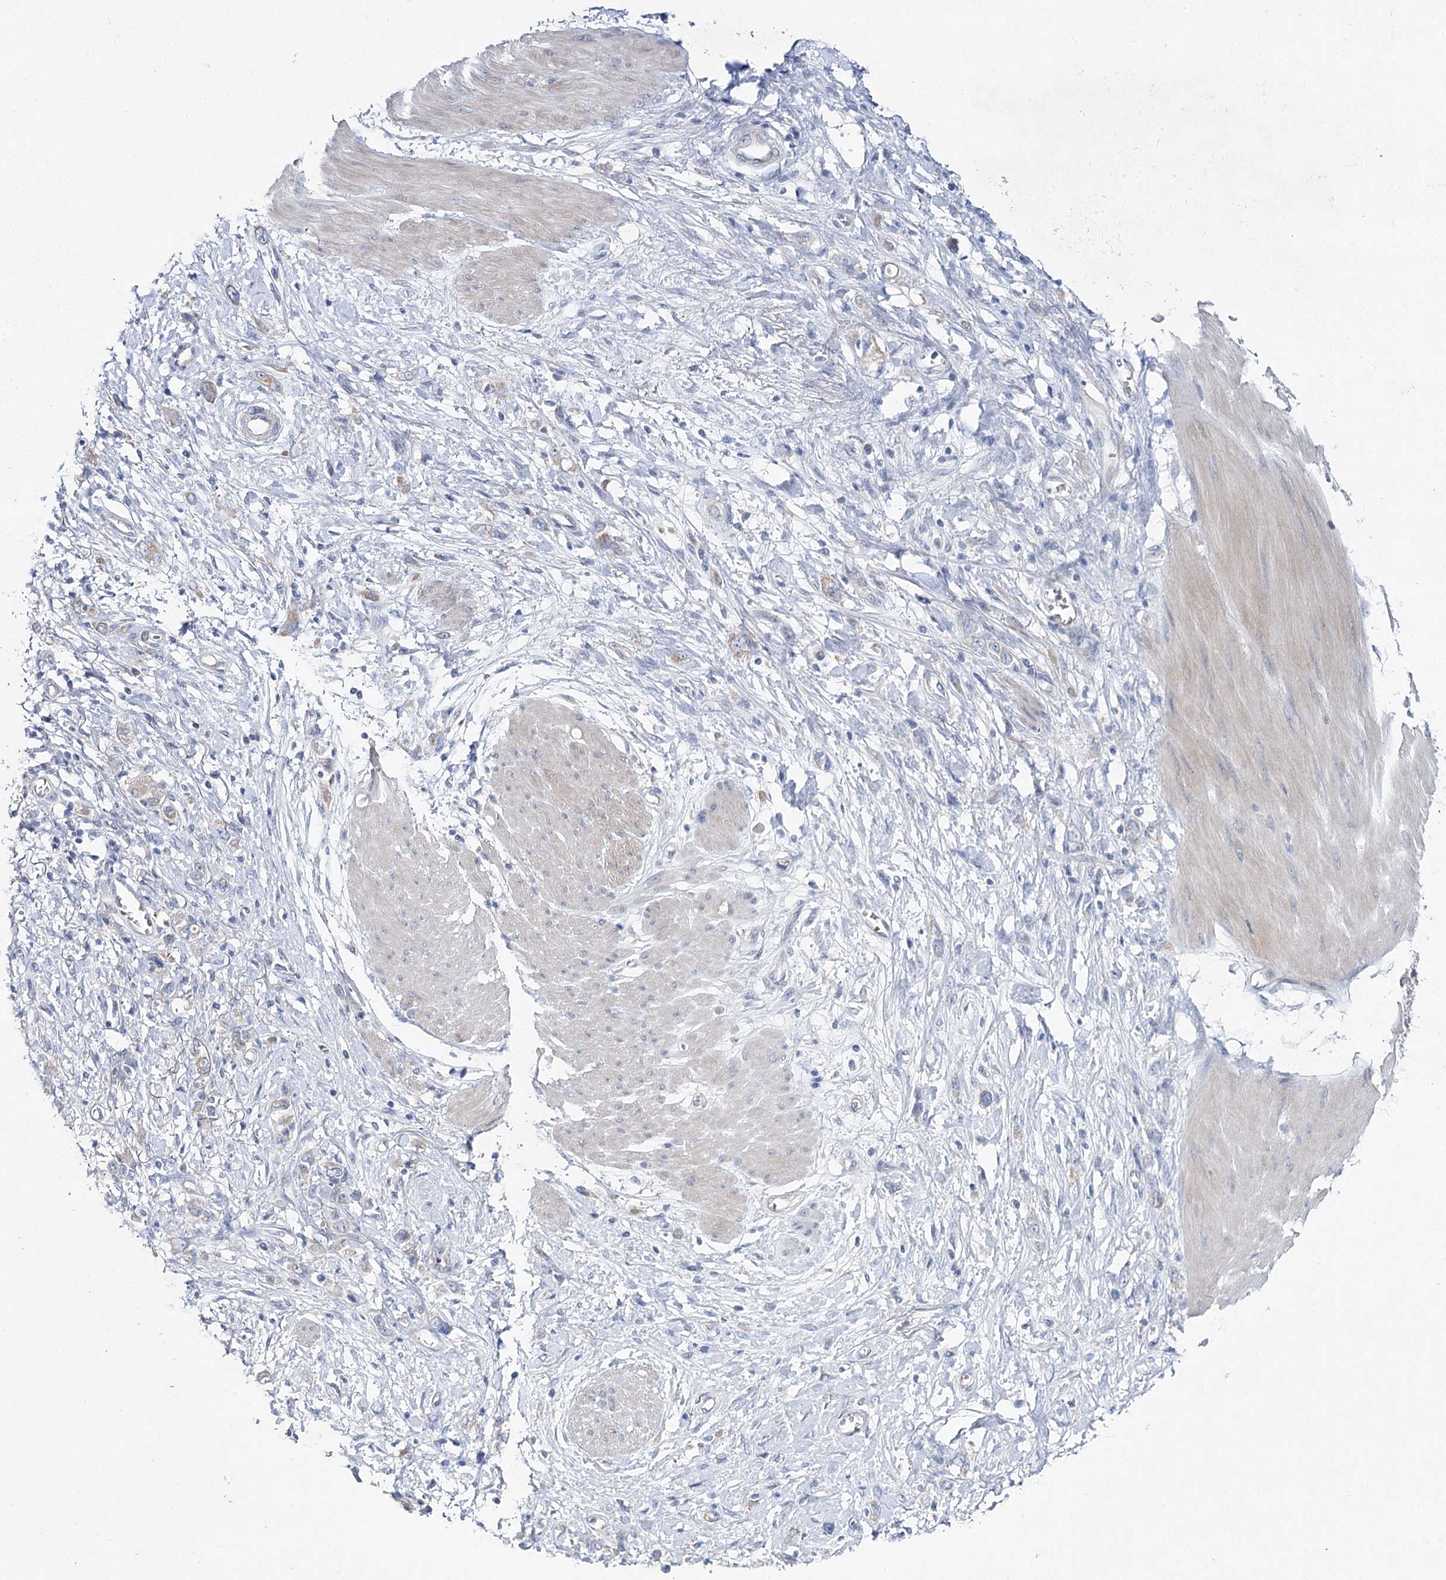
{"staining": {"intensity": "negative", "quantity": "none", "location": "none"}, "tissue": "stomach cancer", "cell_type": "Tumor cells", "image_type": "cancer", "snomed": [{"axis": "morphology", "description": "Adenocarcinoma, NOS"}, {"axis": "topography", "description": "Stomach"}], "caption": "A high-resolution micrograph shows IHC staining of stomach adenocarcinoma, which exhibits no significant expression in tumor cells.", "gene": "LRRC14B", "patient": {"sex": "female", "age": 76}}